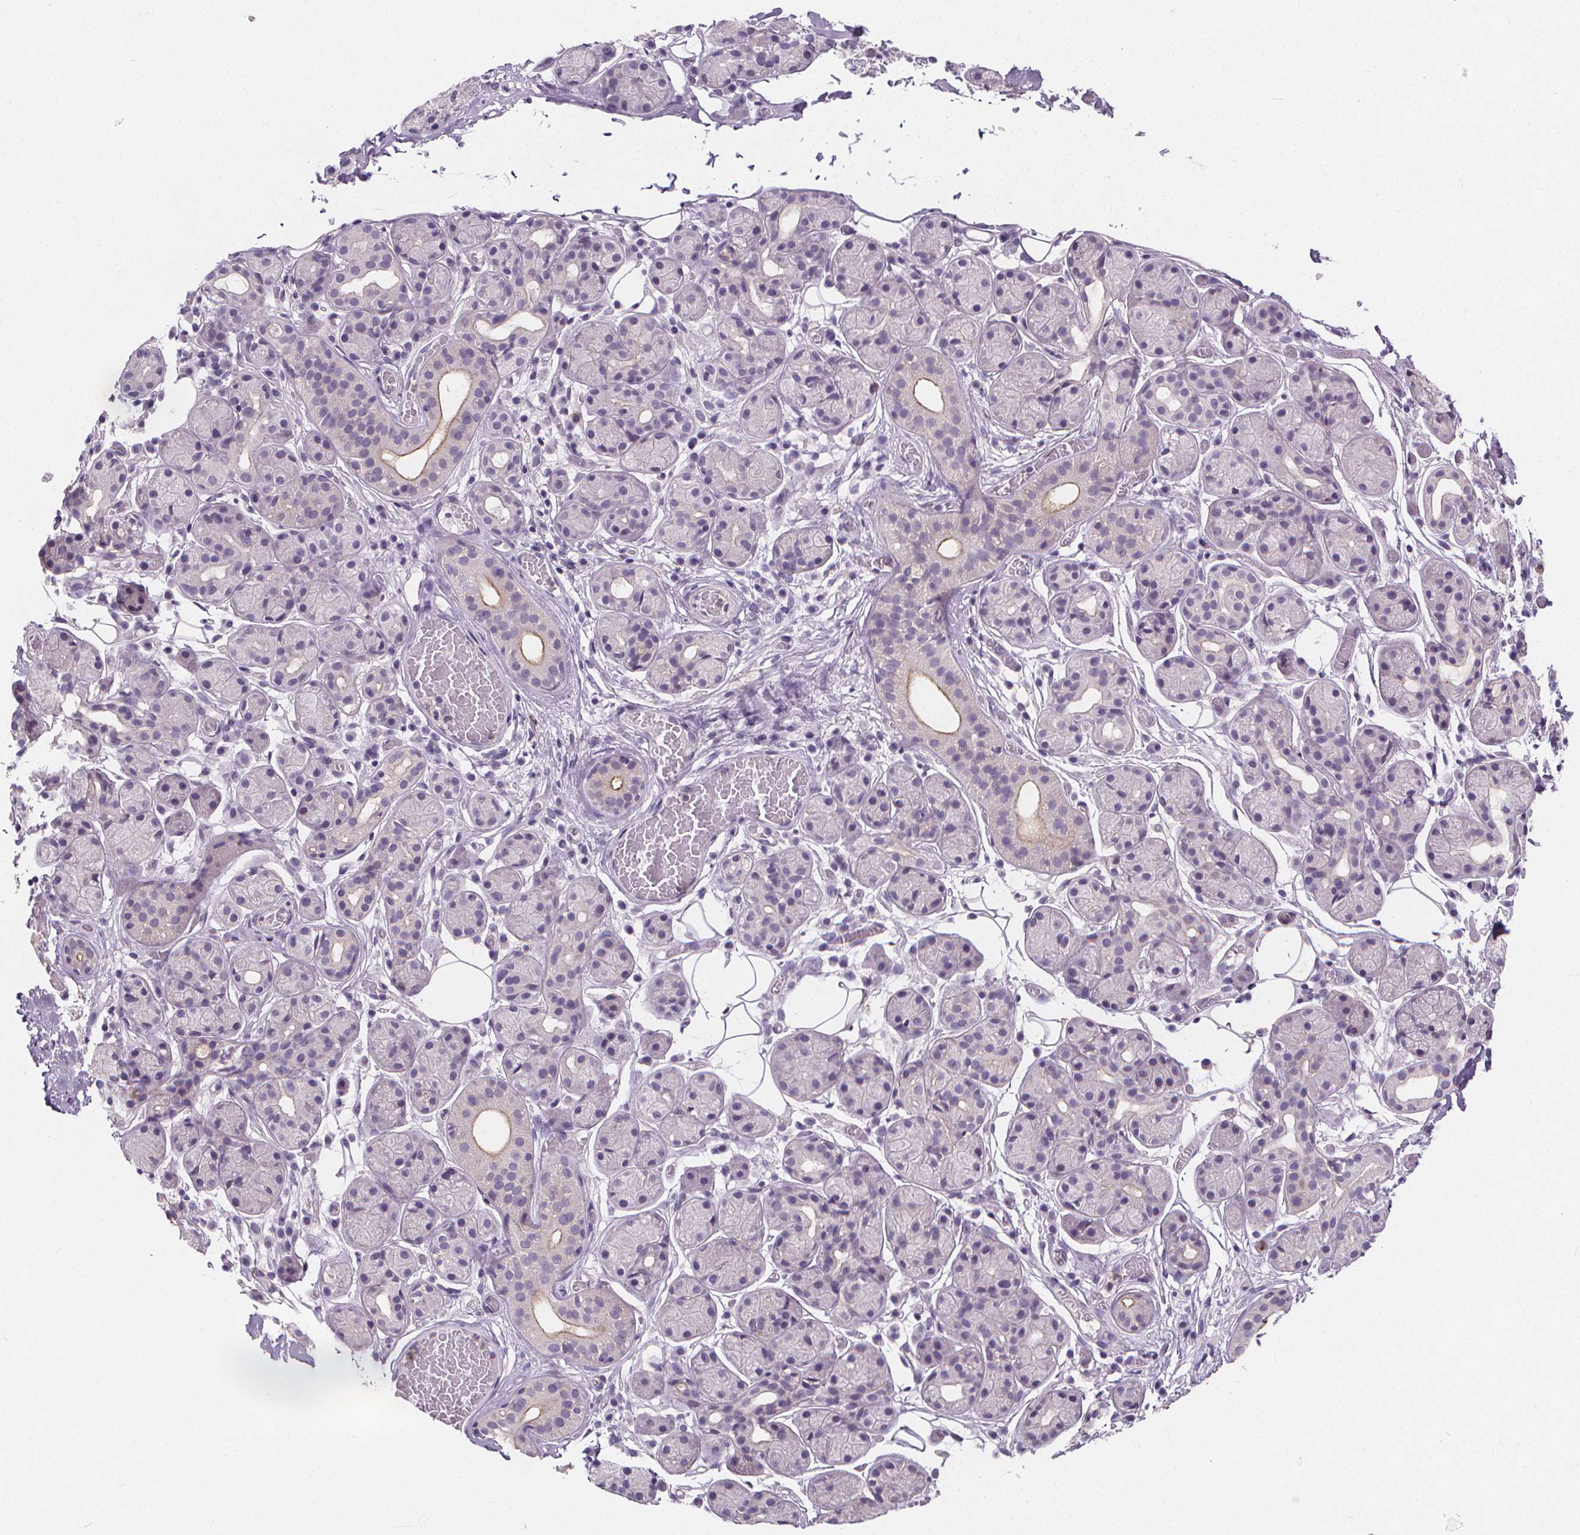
{"staining": {"intensity": "moderate", "quantity": "<25%", "location": "cytoplasmic/membranous"}, "tissue": "salivary gland", "cell_type": "Glandular cells", "image_type": "normal", "snomed": [{"axis": "morphology", "description": "Normal tissue, NOS"}, {"axis": "topography", "description": "Salivary gland"}, {"axis": "topography", "description": "Peripheral nerve tissue"}], "caption": "Human salivary gland stained for a protein (brown) shows moderate cytoplasmic/membranous positive positivity in about <25% of glandular cells.", "gene": "ATP6V1D", "patient": {"sex": "male", "age": 71}}